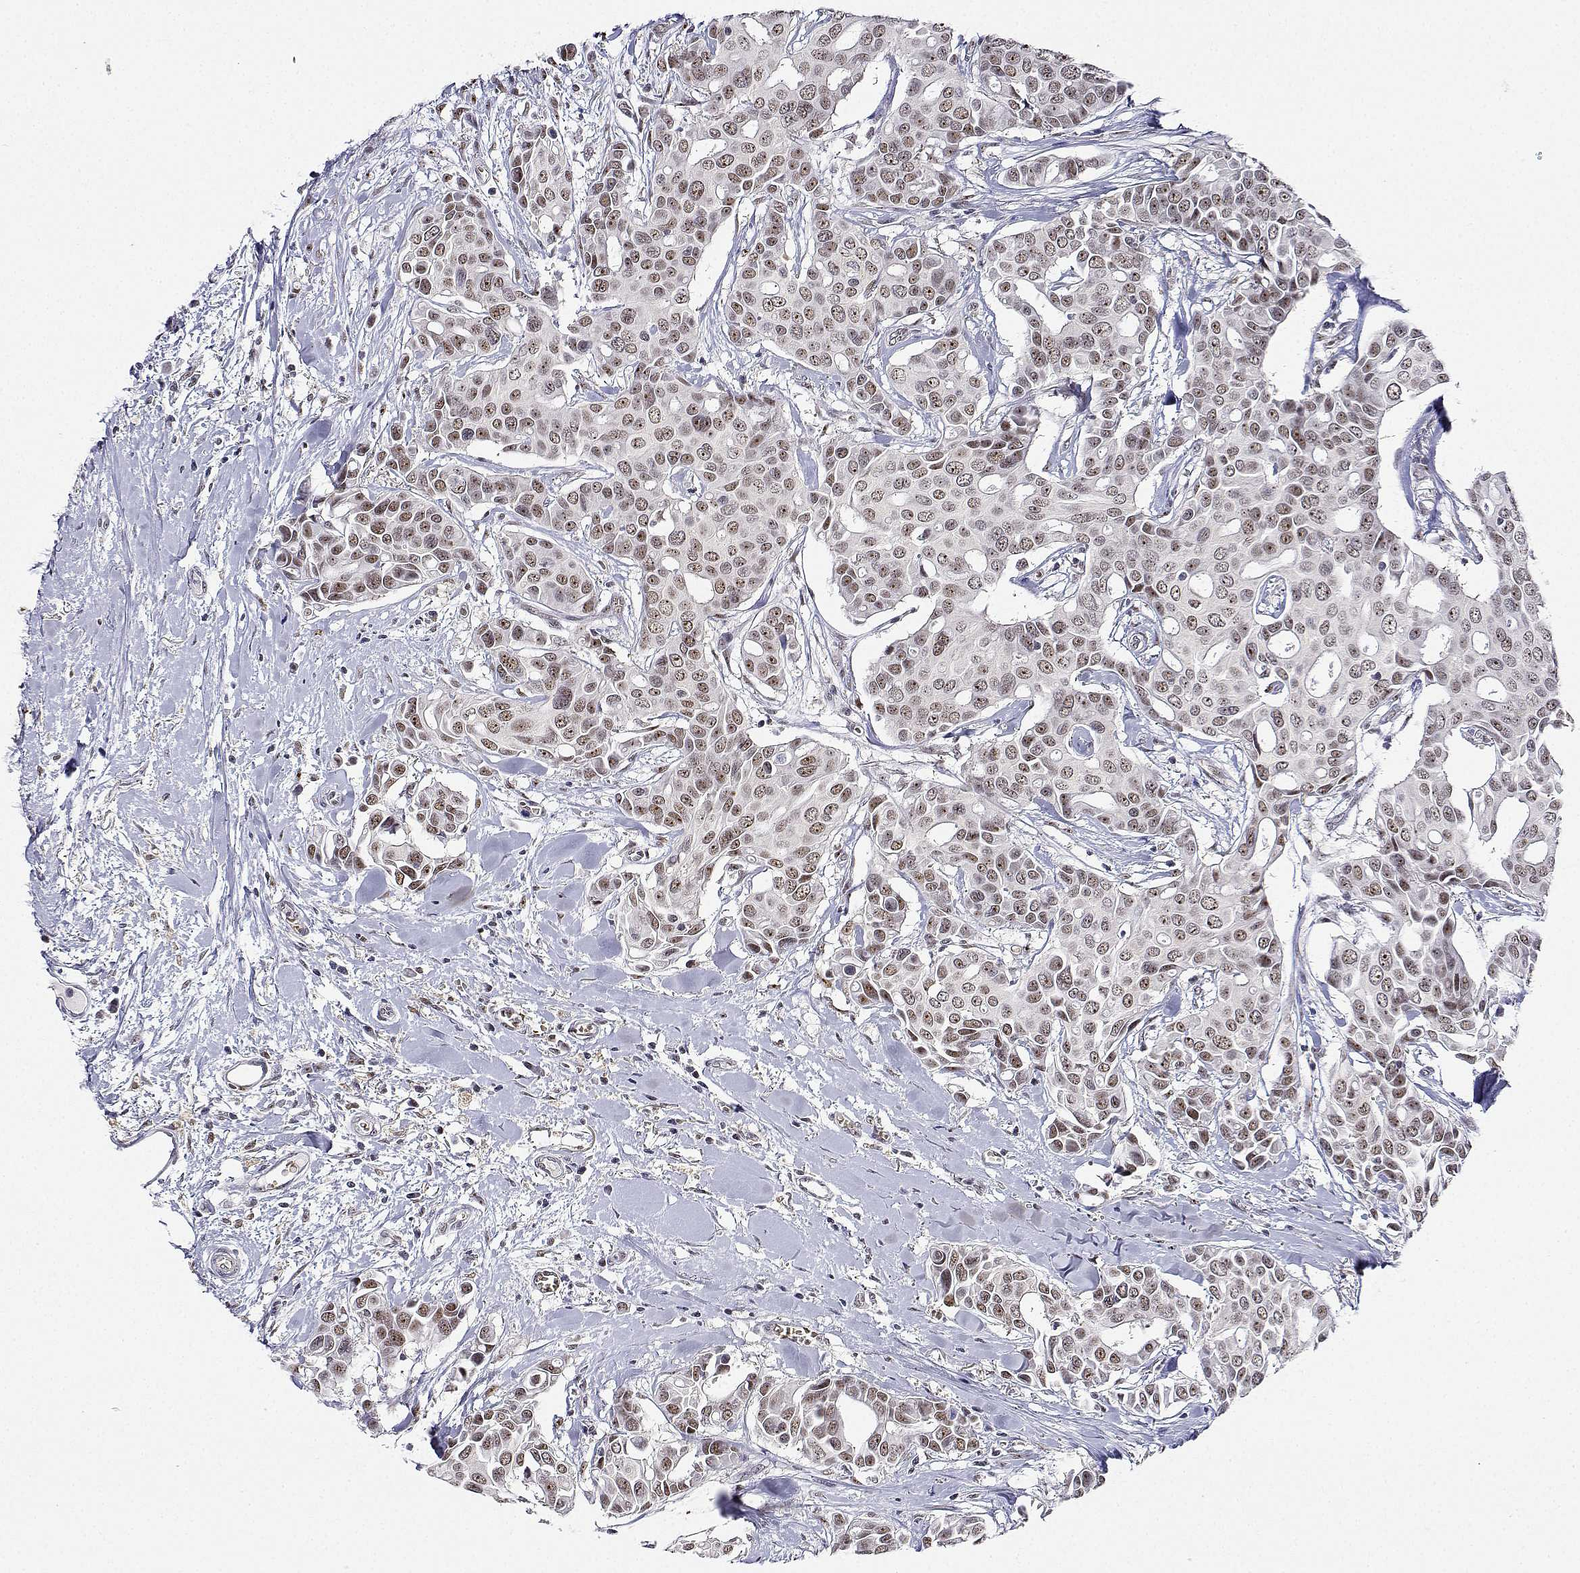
{"staining": {"intensity": "moderate", "quantity": ">75%", "location": "nuclear"}, "tissue": "breast cancer", "cell_type": "Tumor cells", "image_type": "cancer", "snomed": [{"axis": "morphology", "description": "Duct carcinoma"}, {"axis": "topography", "description": "Breast"}], "caption": "Human breast cancer stained for a protein (brown) reveals moderate nuclear positive expression in approximately >75% of tumor cells.", "gene": "ADAR", "patient": {"sex": "female", "age": 54}}